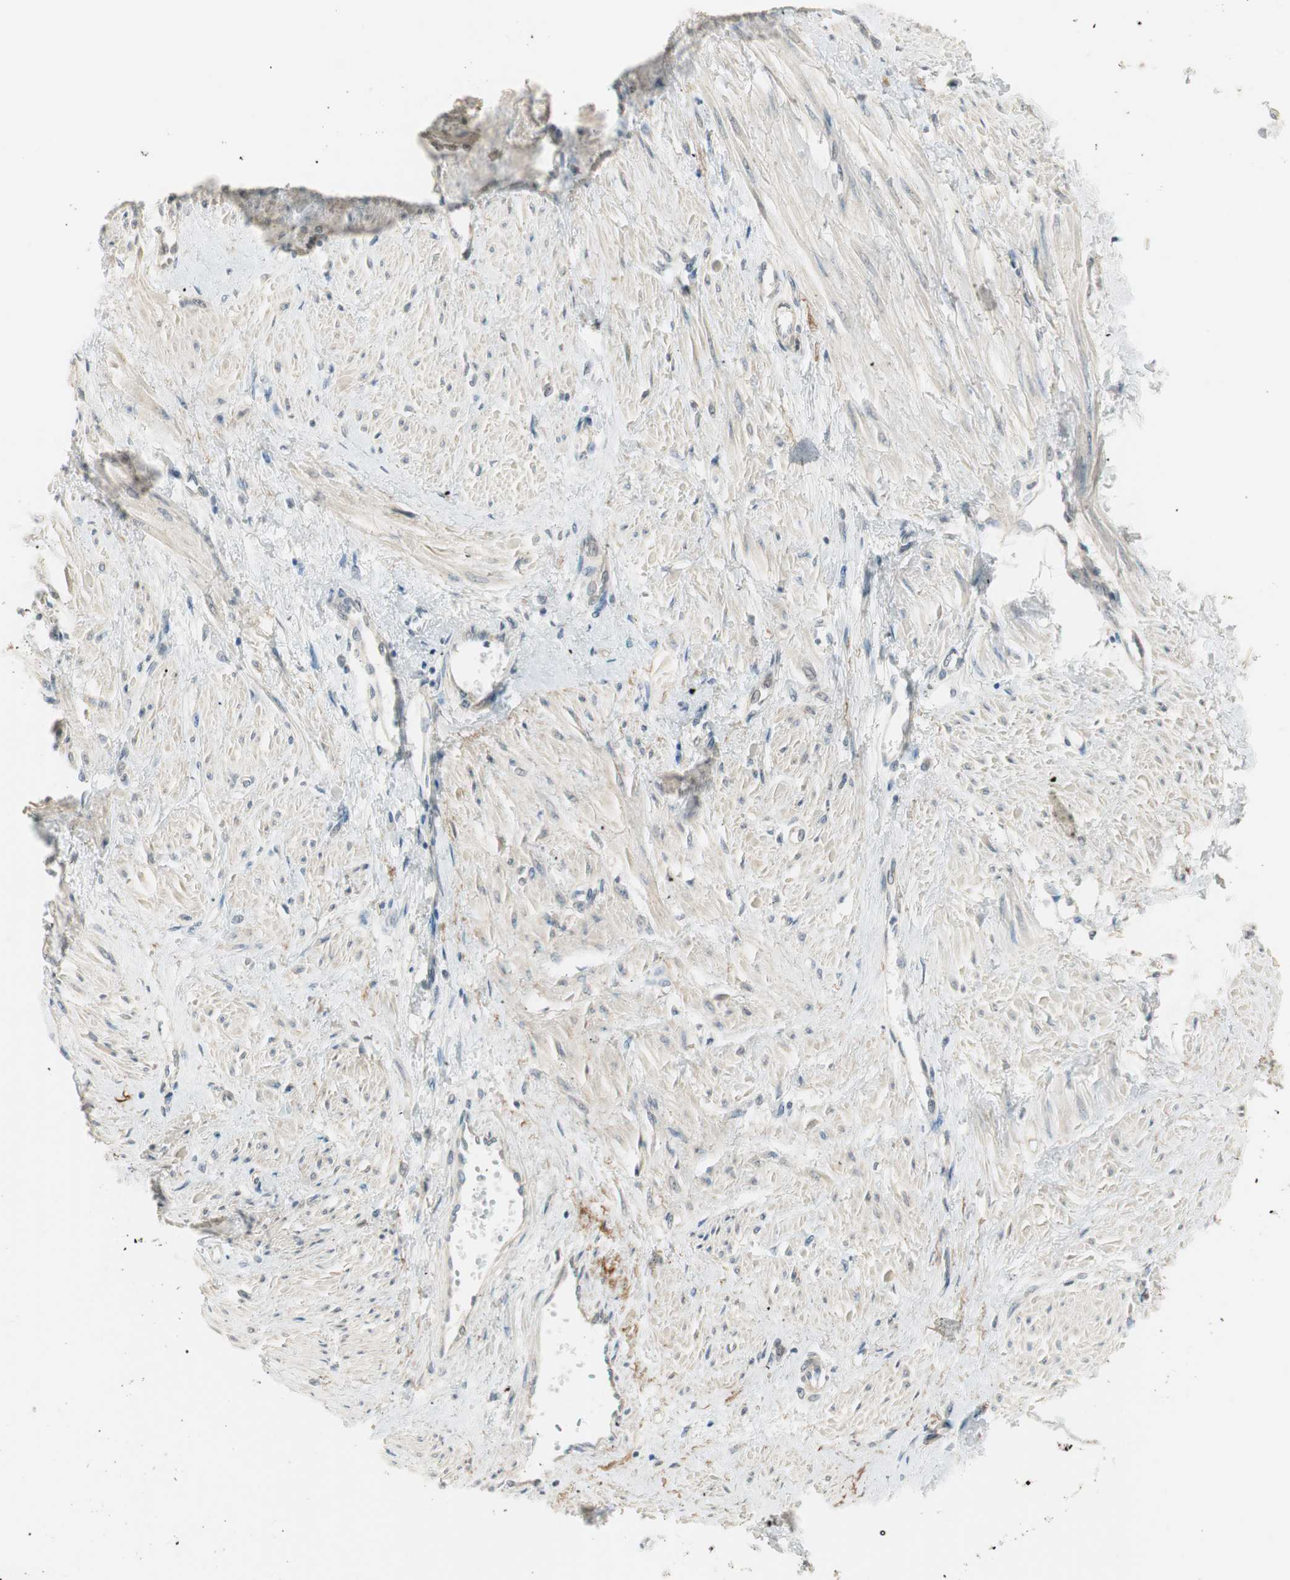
{"staining": {"intensity": "weak", "quantity": "<25%", "location": "cytoplasmic/membranous"}, "tissue": "smooth muscle", "cell_type": "Smooth muscle cells", "image_type": "normal", "snomed": [{"axis": "morphology", "description": "Normal tissue, NOS"}, {"axis": "topography", "description": "Smooth muscle"}, {"axis": "topography", "description": "Uterus"}], "caption": "This is an immunohistochemistry micrograph of normal smooth muscle. There is no expression in smooth muscle cells.", "gene": "STON1", "patient": {"sex": "female", "age": 39}}